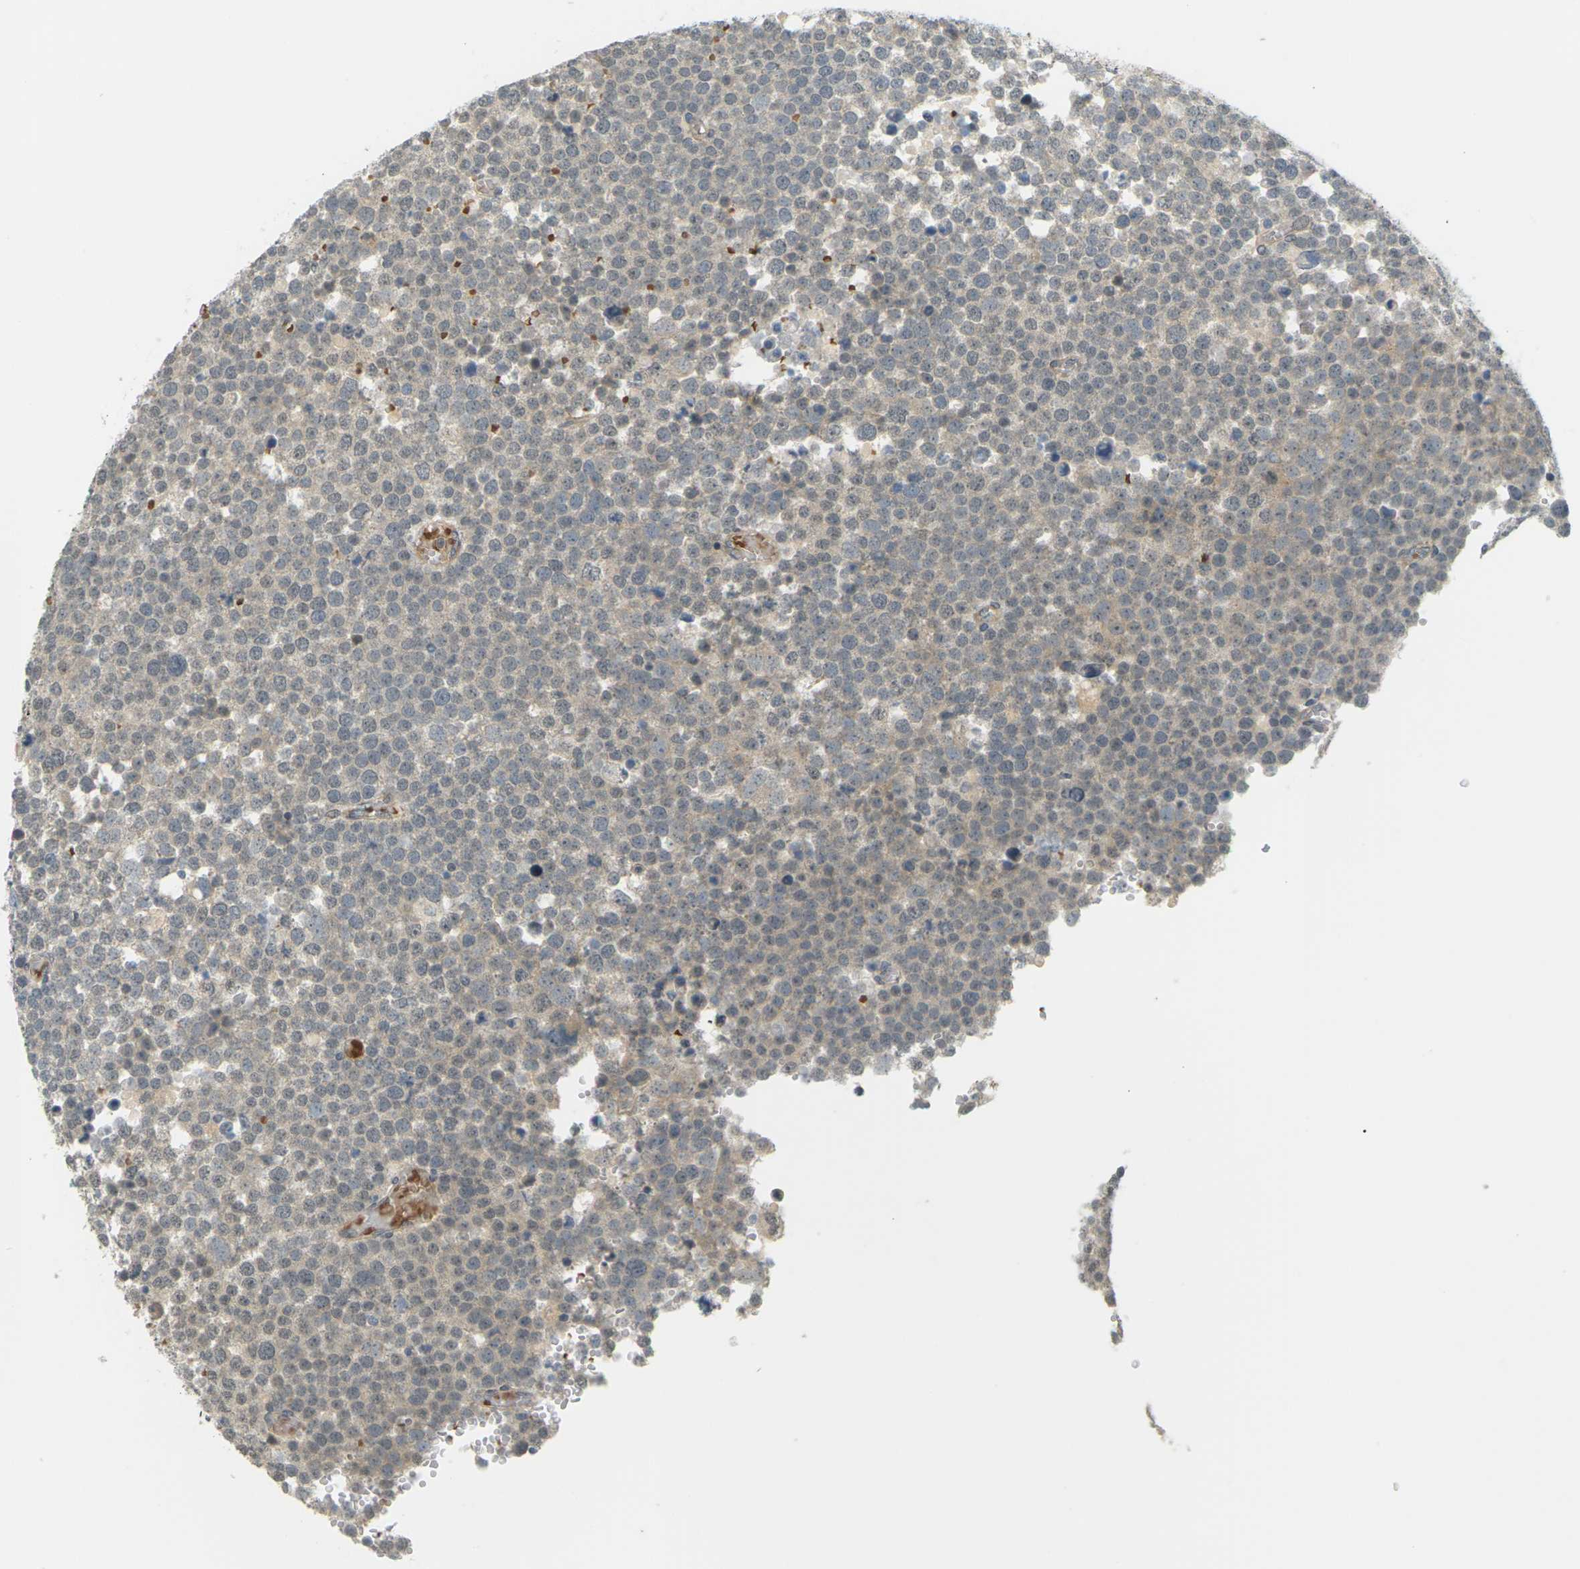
{"staining": {"intensity": "weak", "quantity": ">75%", "location": "cytoplasmic/membranous"}, "tissue": "testis cancer", "cell_type": "Tumor cells", "image_type": "cancer", "snomed": [{"axis": "morphology", "description": "Seminoma, NOS"}, {"axis": "topography", "description": "Testis"}], "caption": "Immunohistochemistry (IHC) image of neoplastic tissue: human testis seminoma stained using immunohistochemistry (IHC) demonstrates low levels of weak protein expression localized specifically in the cytoplasmic/membranous of tumor cells, appearing as a cytoplasmic/membranous brown color.", "gene": "SOCS6", "patient": {"sex": "male", "age": 71}}